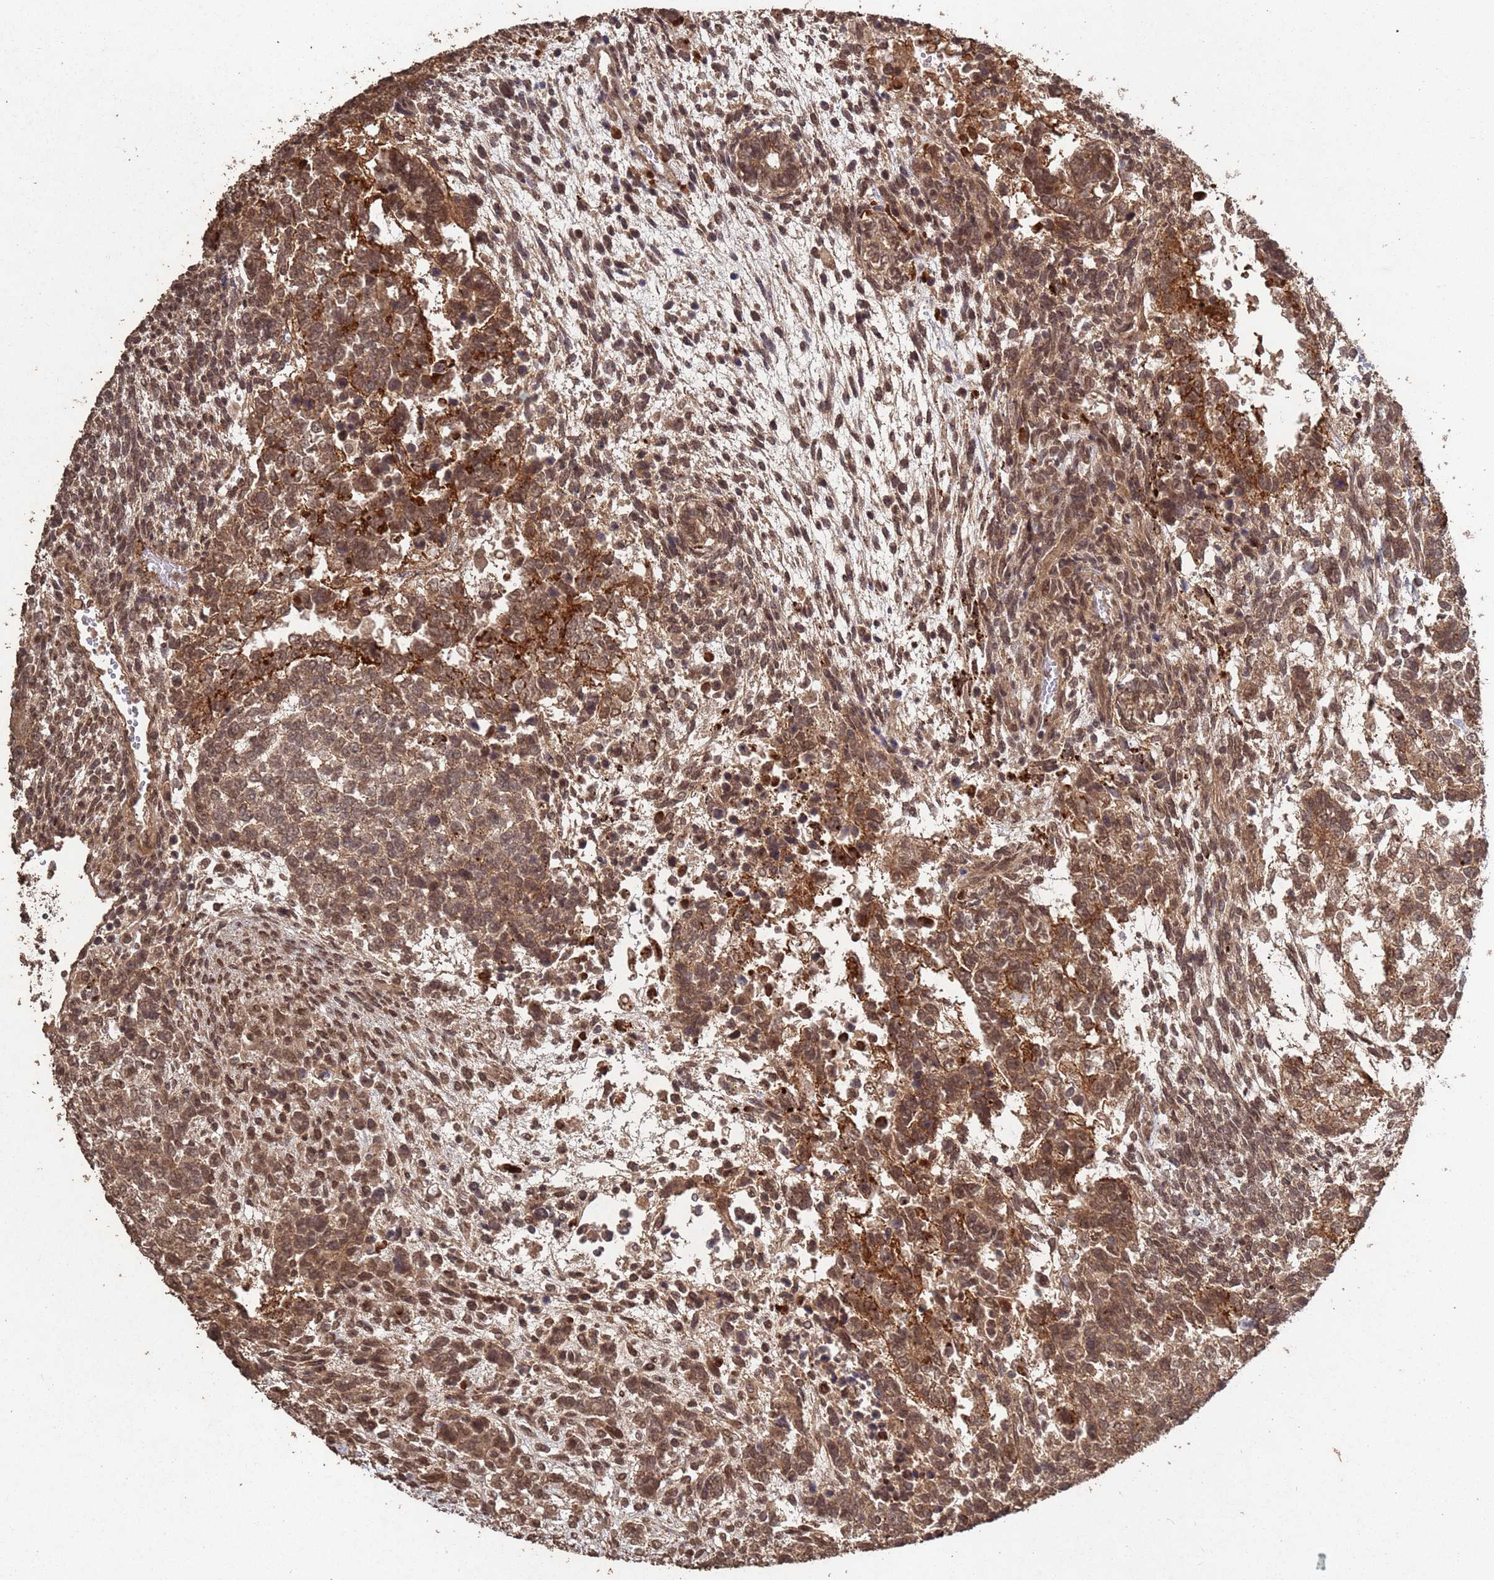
{"staining": {"intensity": "moderate", "quantity": ">75%", "location": "cytoplasmic/membranous,nuclear"}, "tissue": "testis cancer", "cell_type": "Tumor cells", "image_type": "cancer", "snomed": [{"axis": "morphology", "description": "Carcinoma, Embryonal, NOS"}, {"axis": "topography", "description": "Testis"}], "caption": "IHC image of neoplastic tissue: human testis embryonal carcinoma stained using IHC demonstrates medium levels of moderate protein expression localized specifically in the cytoplasmic/membranous and nuclear of tumor cells, appearing as a cytoplasmic/membranous and nuclear brown color.", "gene": "FRAT1", "patient": {"sex": "male", "age": 23}}